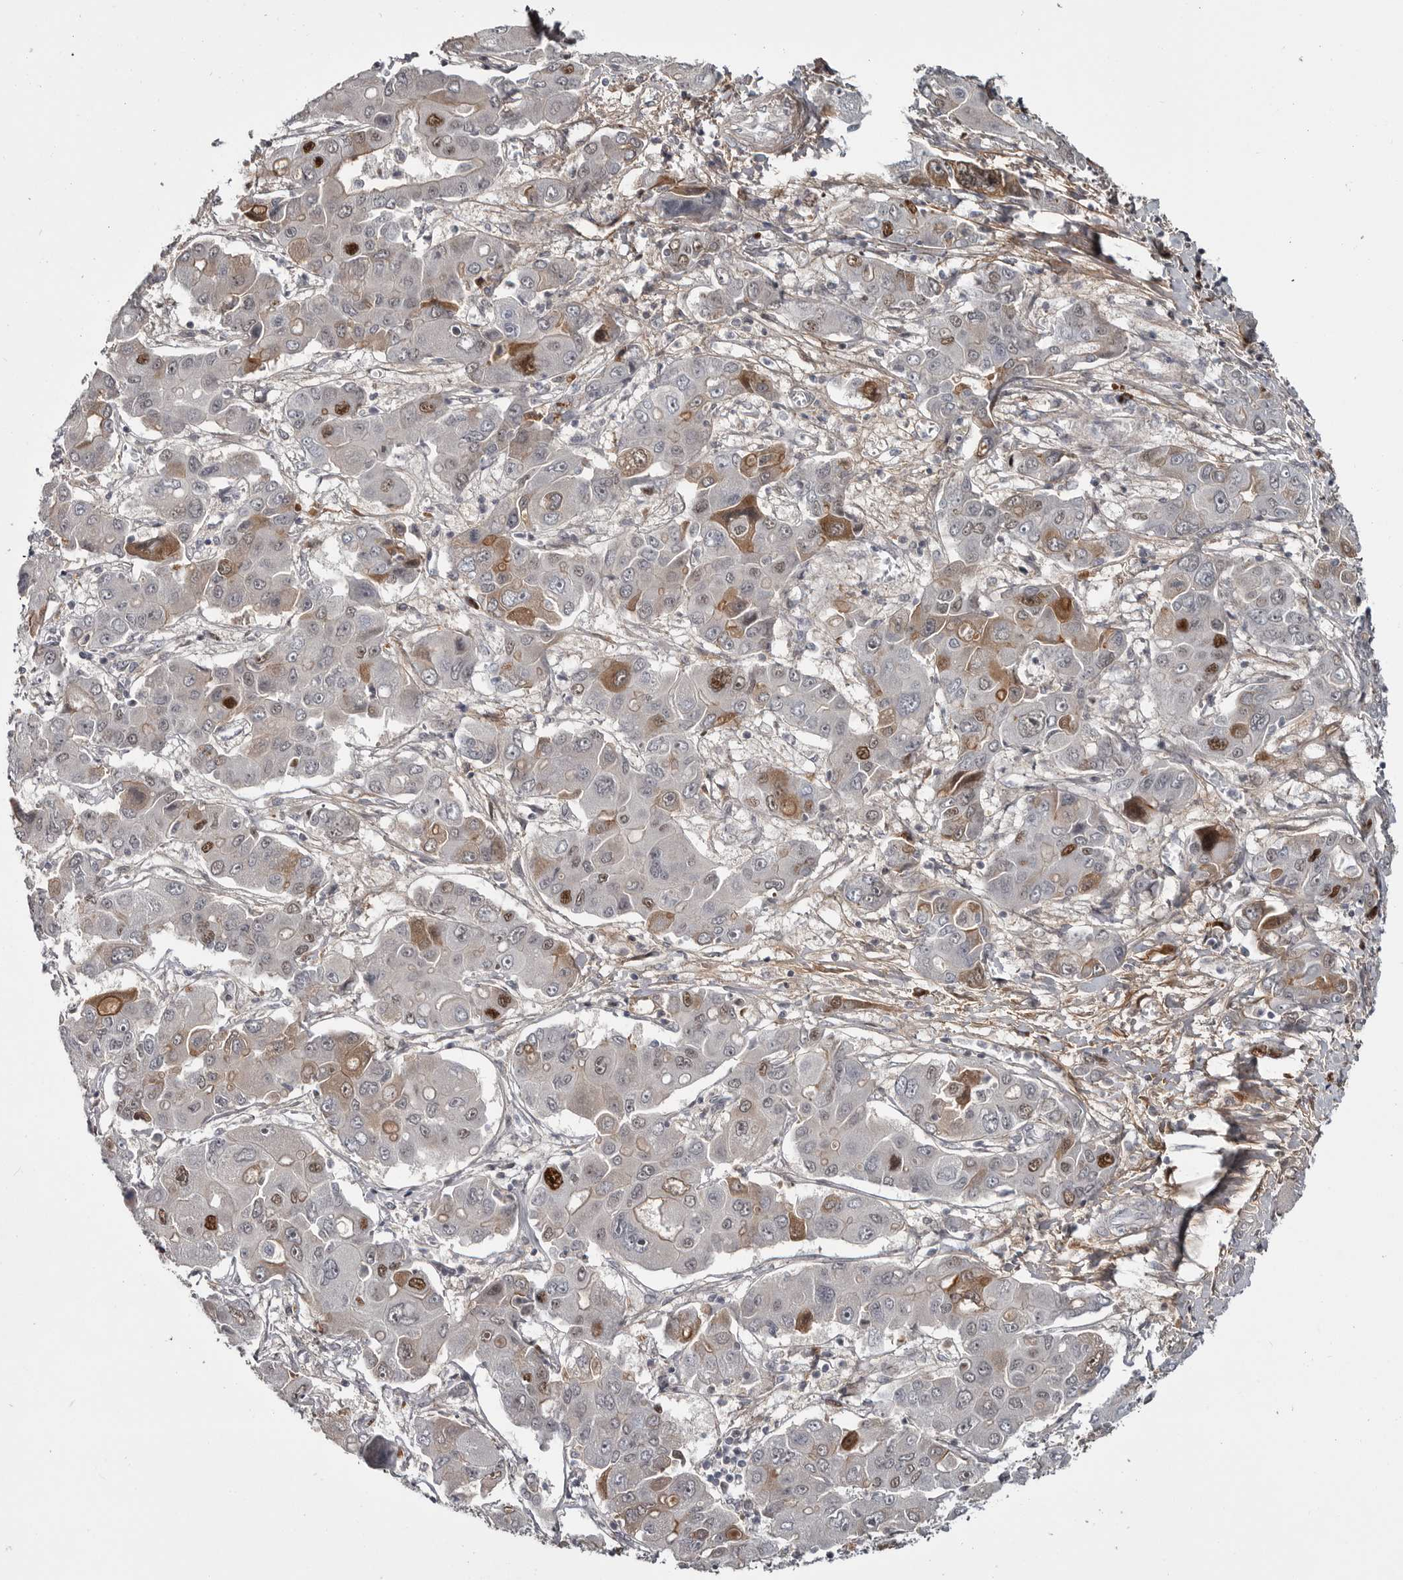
{"staining": {"intensity": "moderate", "quantity": "<25%", "location": "cytoplasmic/membranous,nuclear"}, "tissue": "liver cancer", "cell_type": "Tumor cells", "image_type": "cancer", "snomed": [{"axis": "morphology", "description": "Cholangiocarcinoma"}, {"axis": "topography", "description": "Liver"}], "caption": "Immunohistochemistry (DAB) staining of human liver cholangiocarcinoma exhibits moderate cytoplasmic/membranous and nuclear protein expression in about <25% of tumor cells.", "gene": "ZNF277", "patient": {"sex": "male", "age": 67}}